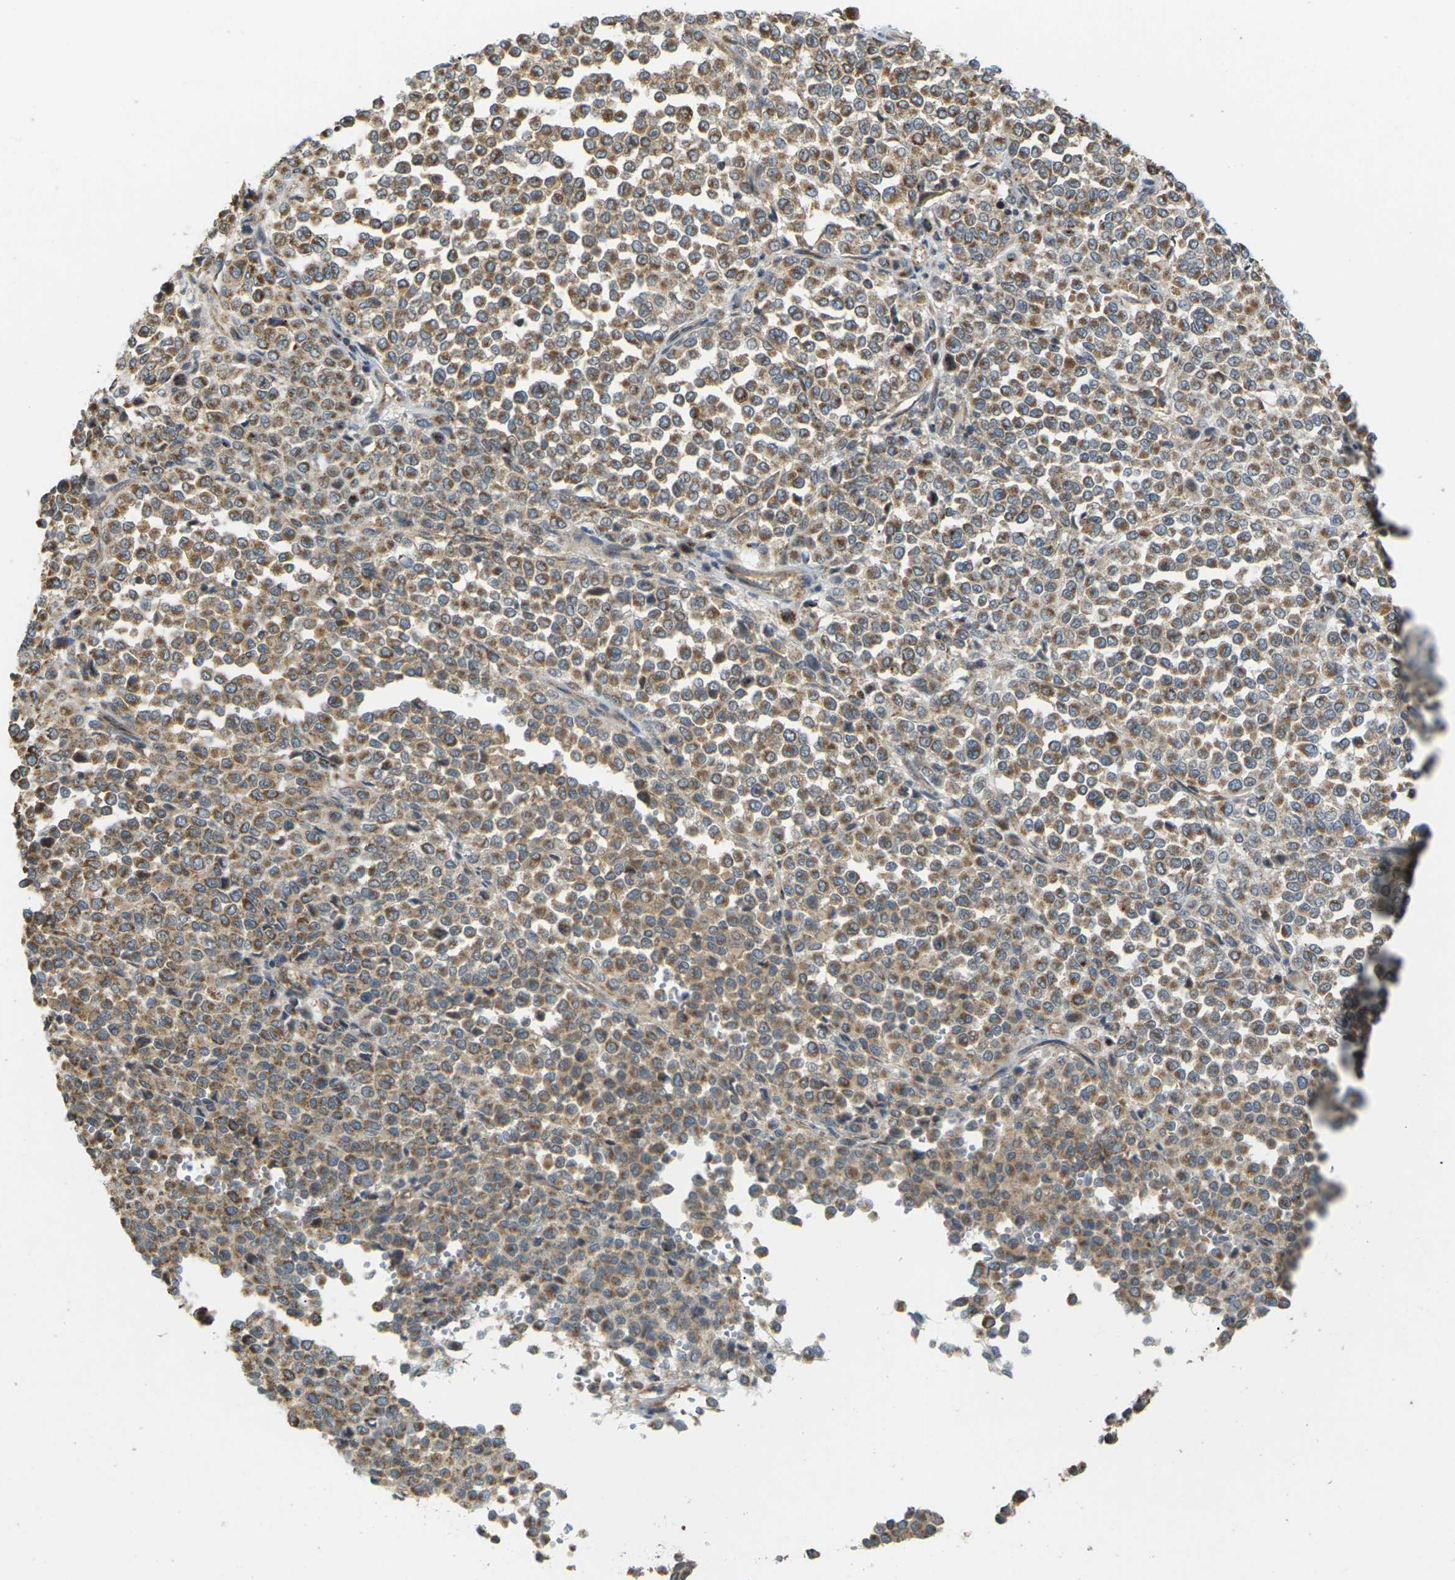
{"staining": {"intensity": "moderate", "quantity": ">75%", "location": "cytoplasmic/membranous"}, "tissue": "melanoma", "cell_type": "Tumor cells", "image_type": "cancer", "snomed": [{"axis": "morphology", "description": "Malignant melanoma, Metastatic site"}, {"axis": "topography", "description": "Pancreas"}], "caption": "Immunohistochemical staining of human malignant melanoma (metastatic site) exhibits medium levels of moderate cytoplasmic/membranous staining in approximately >75% of tumor cells.", "gene": "KSR1", "patient": {"sex": "female", "age": 30}}